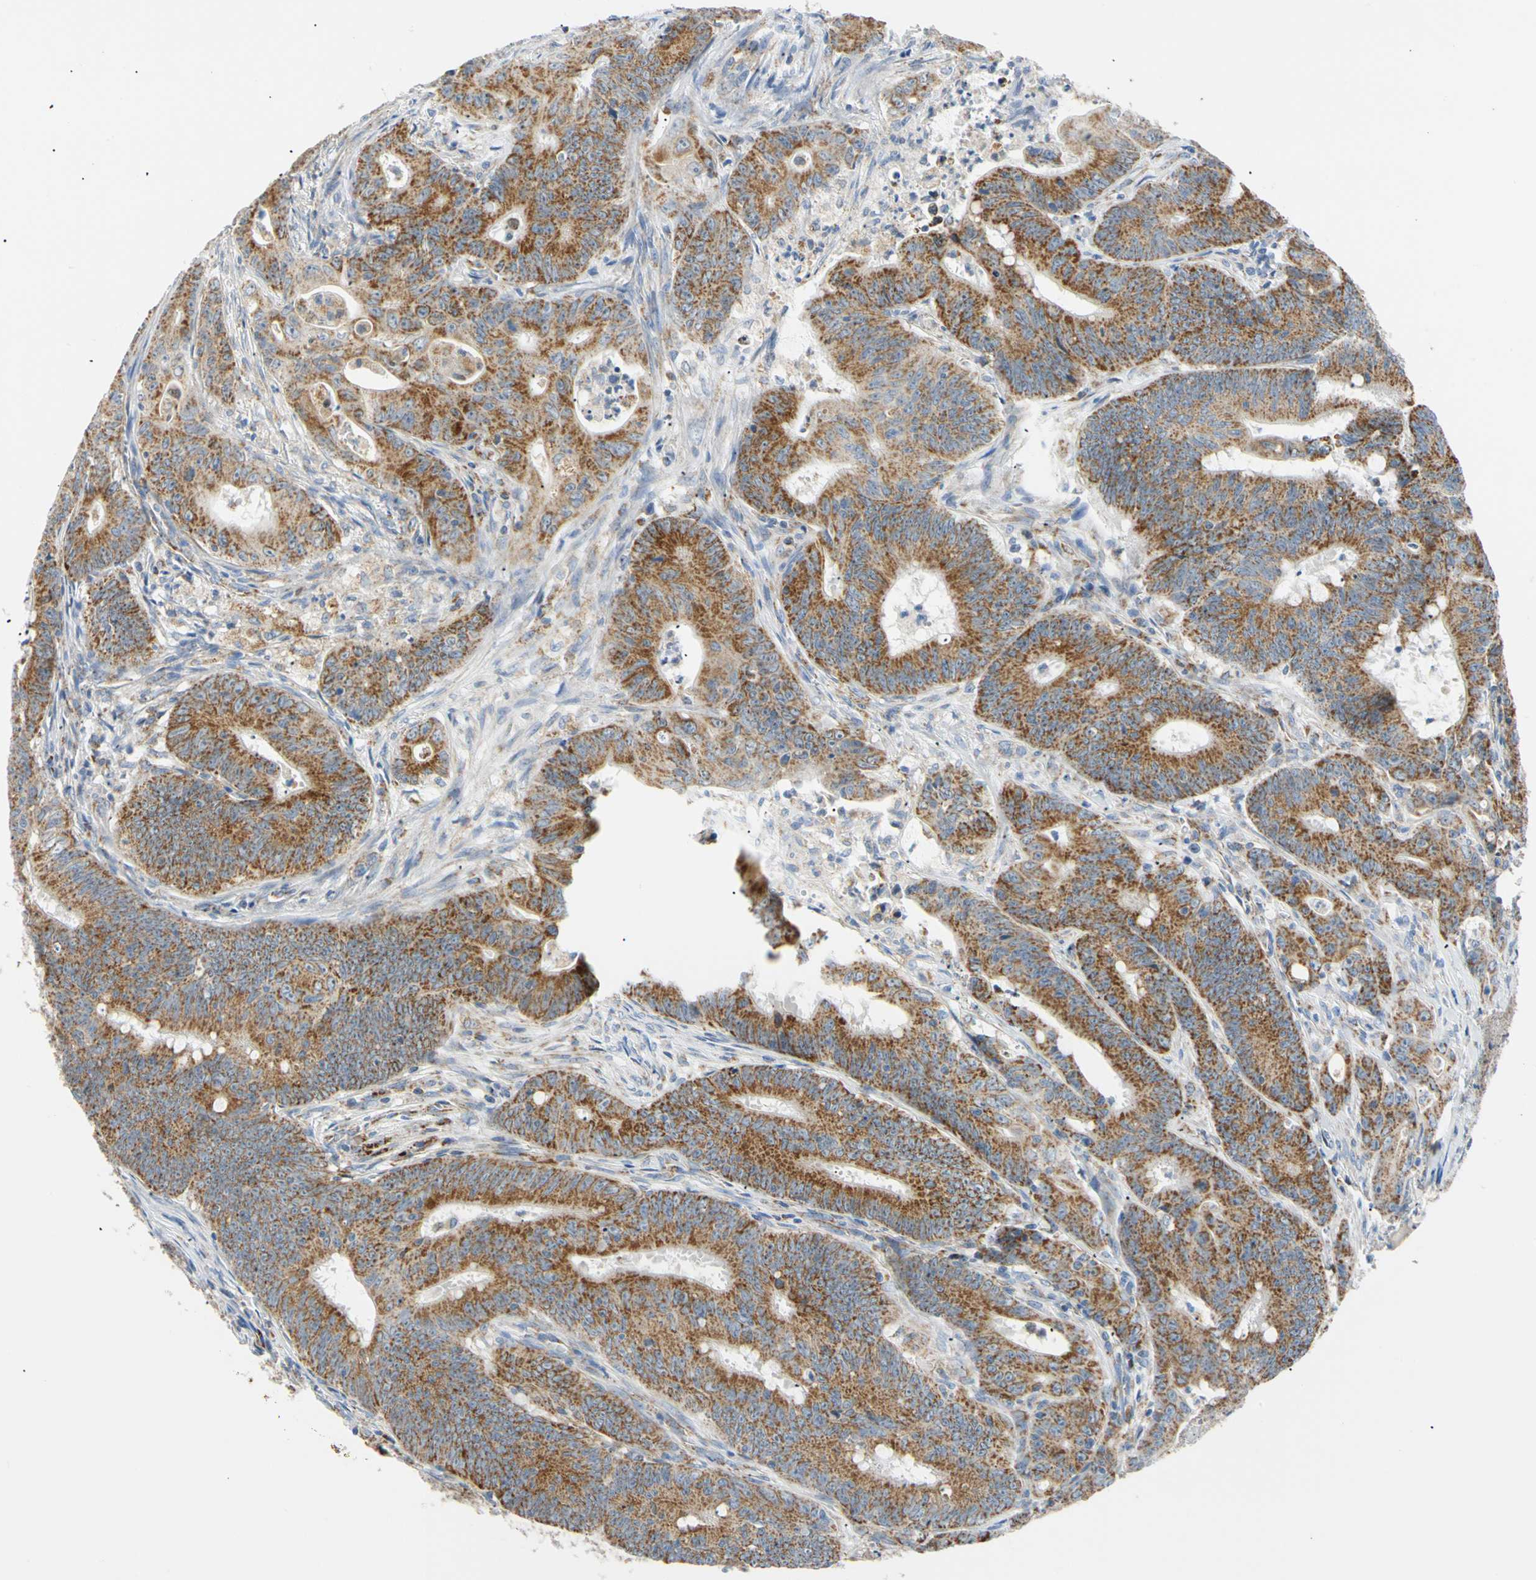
{"staining": {"intensity": "strong", "quantity": ">75%", "location": "cytoplasmic/membranous"}, "tissue": "colorectal cancer", "cell_type": "Tumor cells", "image_type": "cancer", "snomed": [{"axis": "morphology", "description": "Adenocarcinoma, NOS"}, {"axis": "topography", "description": "Colon"}], "caption": "Immunohistochemical staining of human colorectal cancer displays high levels of strong cytoplasmic/membranous positivity in approximately >75% of tumor cells.", "gene": "ACAT1", "patient": {"sex": "male", "age": 45}}